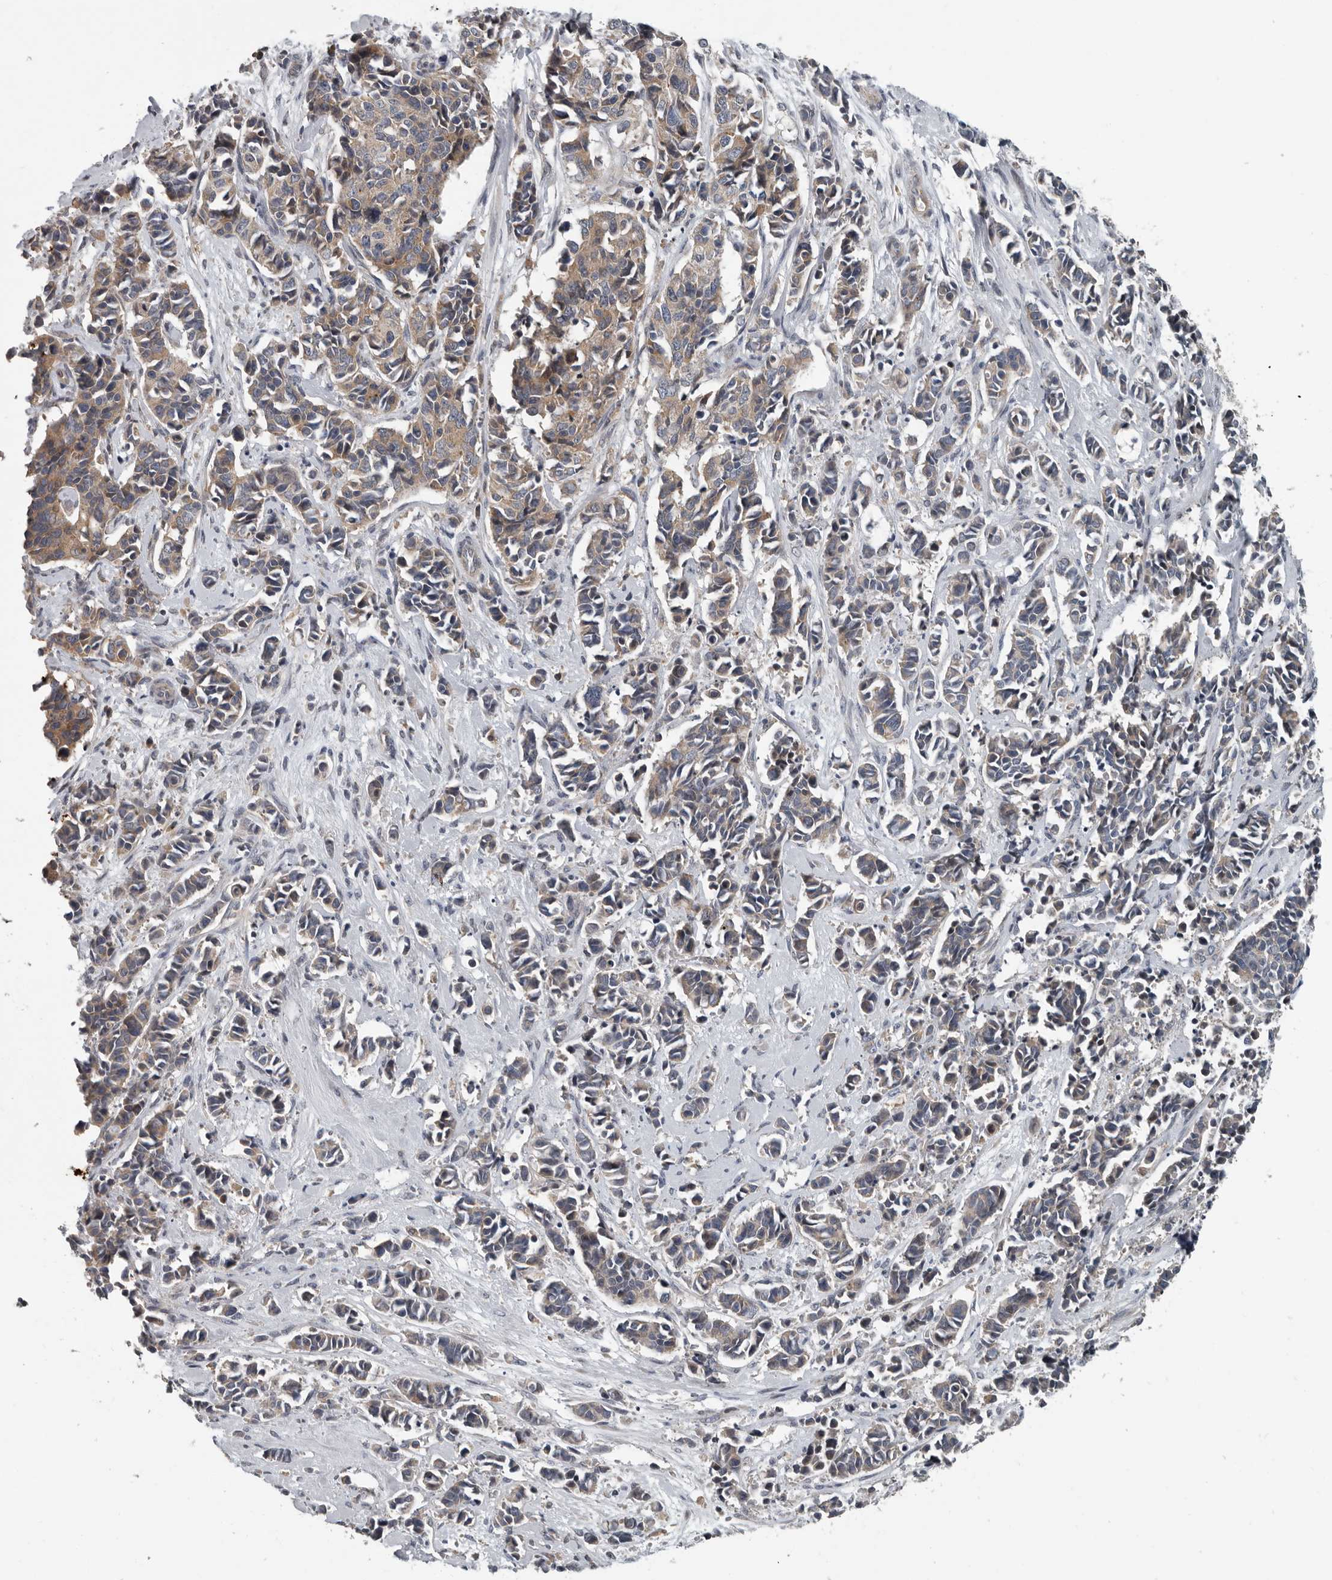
{"staining": {"intensity": "moderate", "quantity": ">75%", "location": "cytoplasmic/membranous"}, "tissue": "cervical cancer", "cell_type": "Tumor cells", "image_type": "cancer", "snomed": [{"axis": "morphology", "description": "Normal tissue, NOS"}, {"axis": "morphology", "description": "Squamous cell carcinoma, NOS"}, {"axis": "topography", "description": "Cervix"}], "caption": "Protein expression analysis of cervical cancer (squamous cell carcinoma) shows moderate cytoplasmic/membranous positivity in about >75% of tumor cells. (DAB = brown stain, brightfield microscopy at high magnification).", "gene": "TMEM199", "patient": {"sex": "female", "age": 35}}